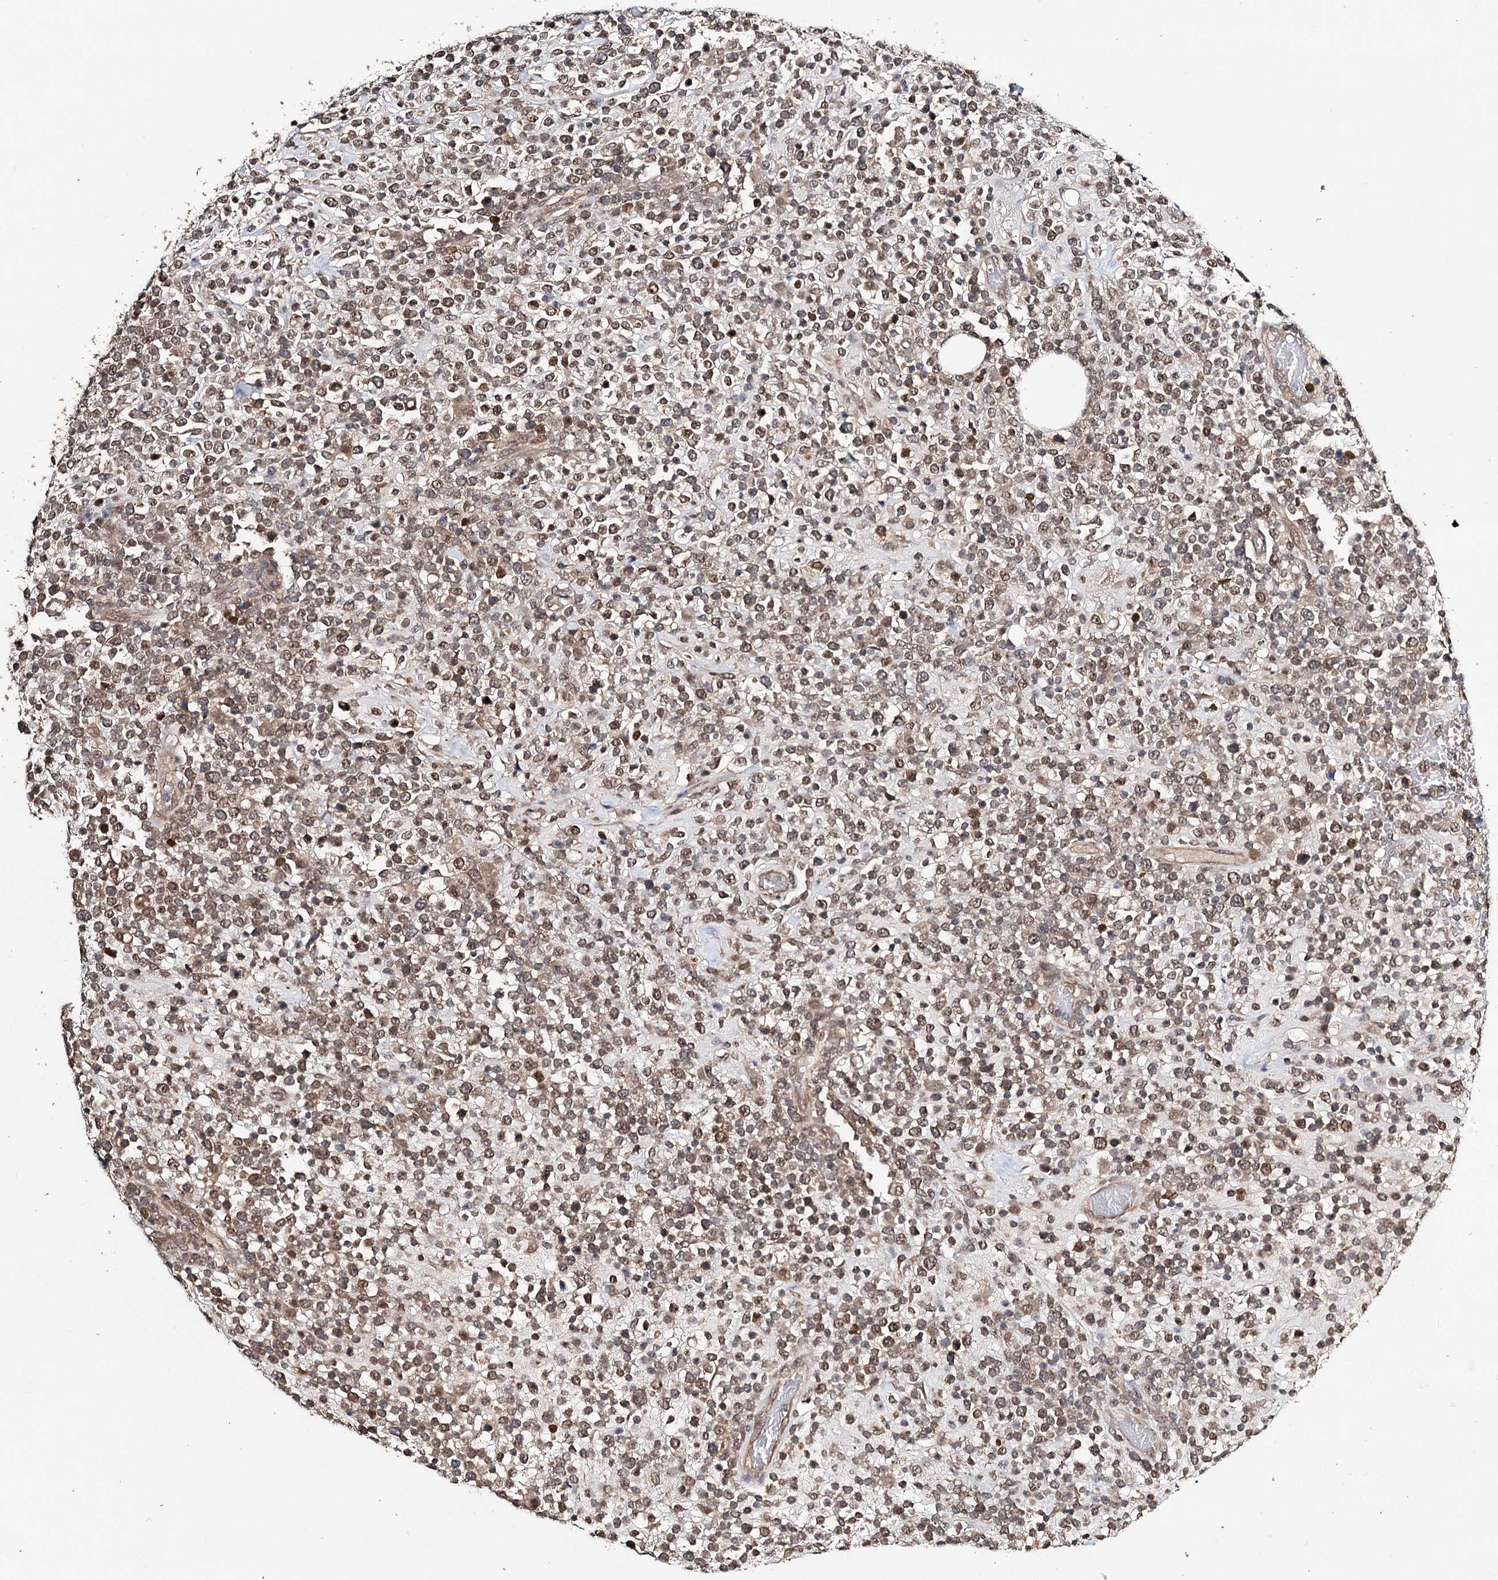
{"staining": {"intensity": "weak", "quantity": ">75%", "location": "cytoplasmic/membranous,nuclear"}, "tissue": "lymphoma", "cell_type": "Tumor cells", "image_type": "cancer", "snomed": [{"axis": "morphology", "description": "Malignant lymphoma, non-Hodgkin's type, High grade"}, {"axis": "topography", "description": "Colon"}], "caption": "Tumor cells demonstrate low levels of weak cytoplasmic/membranous and nuclear expression in approximately >75% of cells in human malignant lymphoma, non-Hodgkin's type (high-grade).", "gene": "NOPCHAP1", "patient": {"sex": "female", "age": 53}}